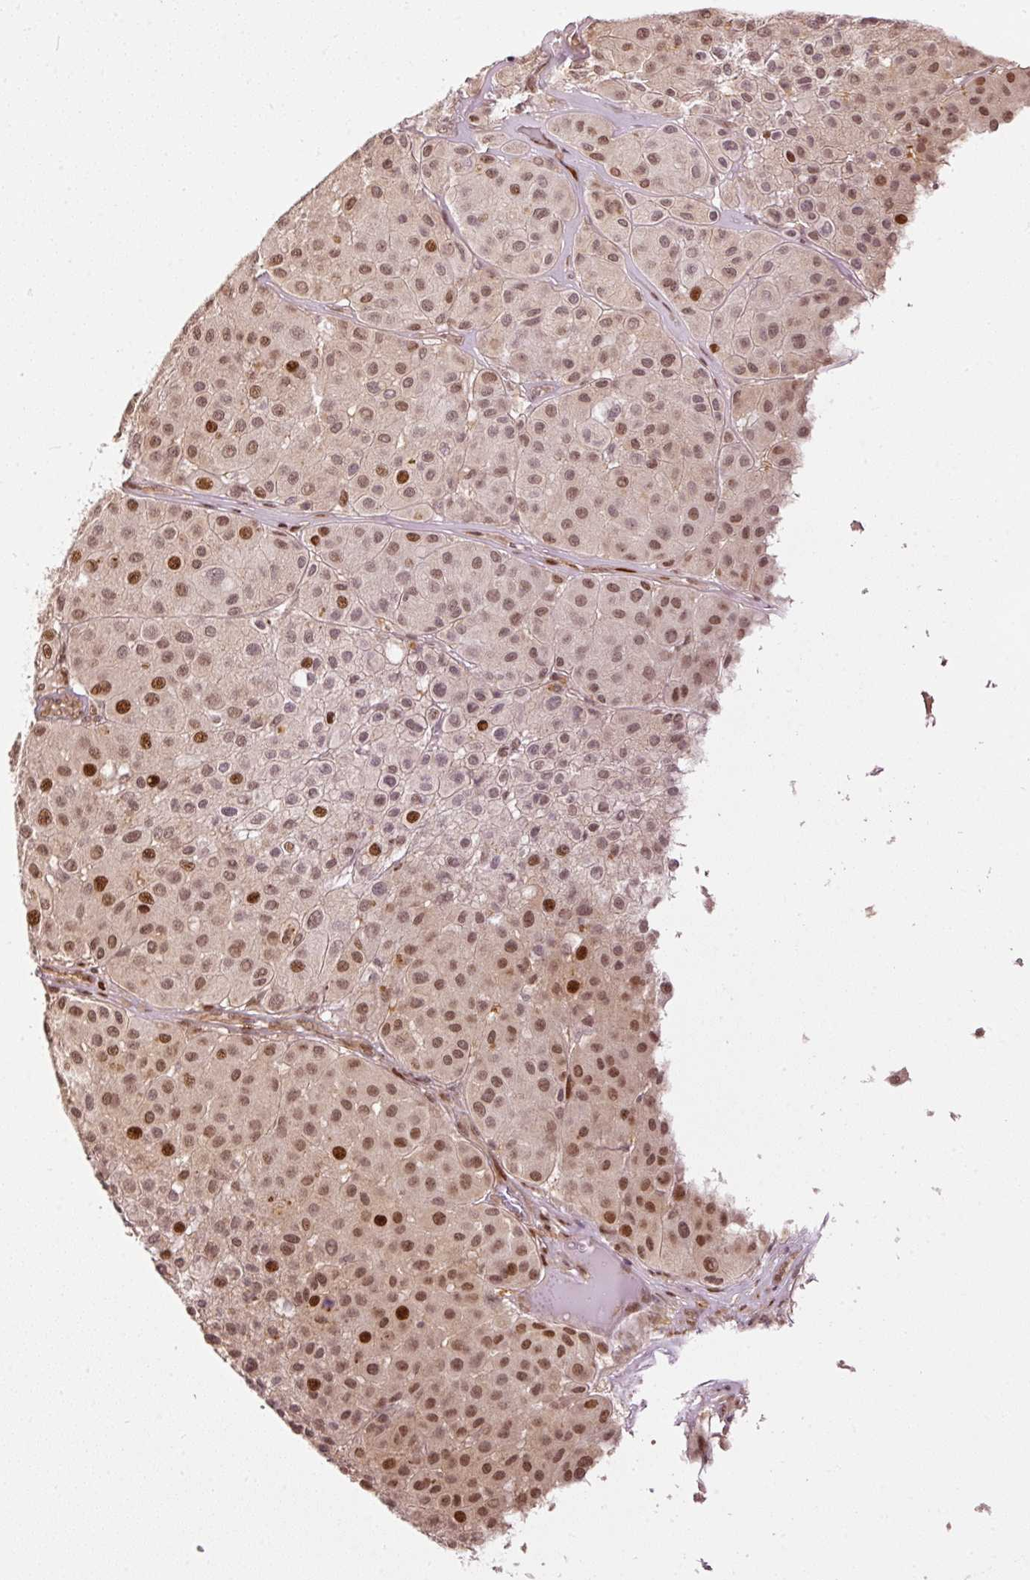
{"staining": {"intensity": "moderate", "quantity": ">75%", "location": "cytoplasmic/membranous,nuclear"}, "tissue": "melanoma", "cell_type": "Tumor cells", "image_type": "cancer", "snomed": [{"axis": "morphology", "description": "Malignant melanoma, Metastatic site"}, {"axis": "topography", "description": "Smooth muscle"}], "caption": "This micrograph demonstrates immunohistochemistry (IHC) staining of human malignant melanoma (metastatic site), with medium moderate cytoplasmic/membranous and nuclear positivity in approximately >75% of tumor cells.", "gene": "ZNF778", "patient": {"sex": "male", "age": 41}}